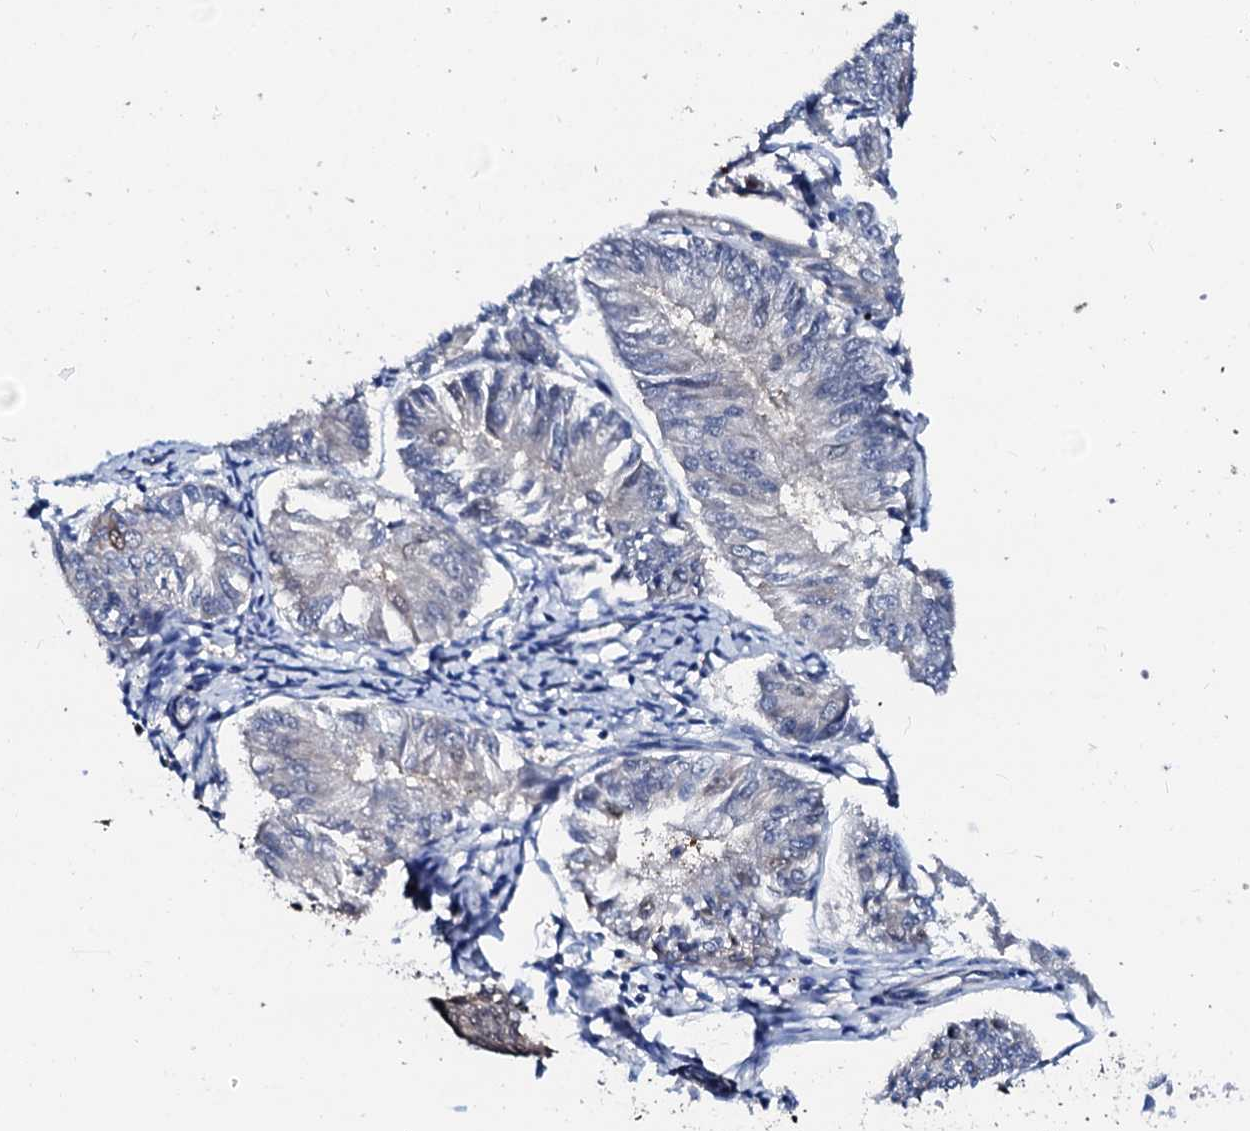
{"staining": {"intensity": "negative", "quantity": "none", "location": "none"}, "tissue": "endometrial cancer", "cell_type": "Tumor cells", "image_type": "cancer", "snomed": [{"axis": "morphology", "description": "Adenocarcinoma, NOS"}, {"axis": "topography", "description": "Endometrium"}], "caption": "DAB immunohistochemical staining of human adenocarcinoma (endometrial) shows no significant positivity in tumor cells.", "gene": "CSN2", "patient": {"sex": "female", "age": 58}}